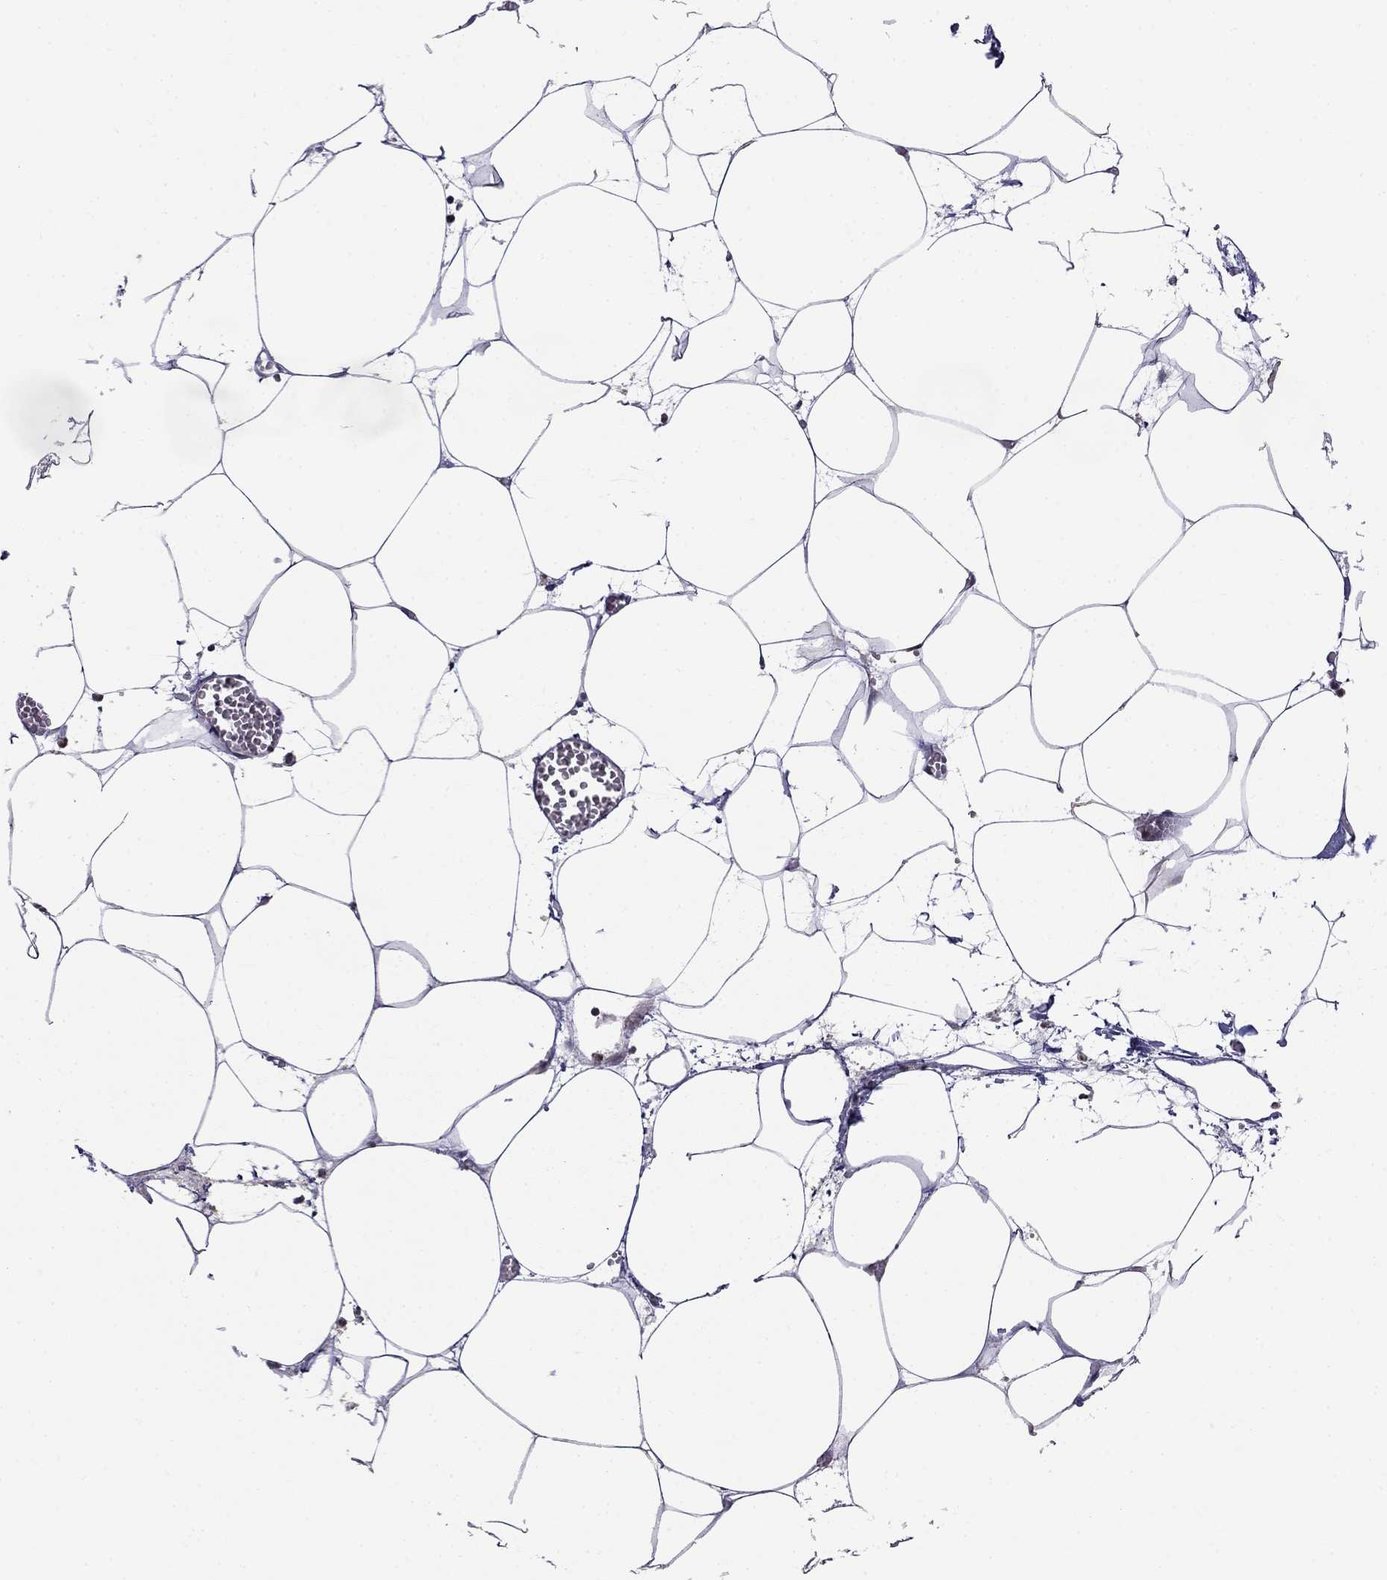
{"staining": {"intensity": "negative", "quantity": "none", "location": "none"}, "tissue": "adipose tissue", "cell_type": "Adipocytes", "image_type": "normal", "snomed": [{"axis": "morphology", "description": "Normal tissue, NOS"}, {"axis": "topography", "description": "Adipose tissue"}, {"axis": "topography", "description": "Pancreas"}, {"axis": "topography", "description": "Peripheral nerve tissue"}], "caption": "Adipocytes are negative for protein expression in normal human adipose tissue. (Stains: DAB immunohistochemistry (IHC) with hematoxylin counter stain, Microscopy: brightfield microscopy at high magnification).", "gene": "LRRC39", "patient": {"sex": "female", "age": 58}}